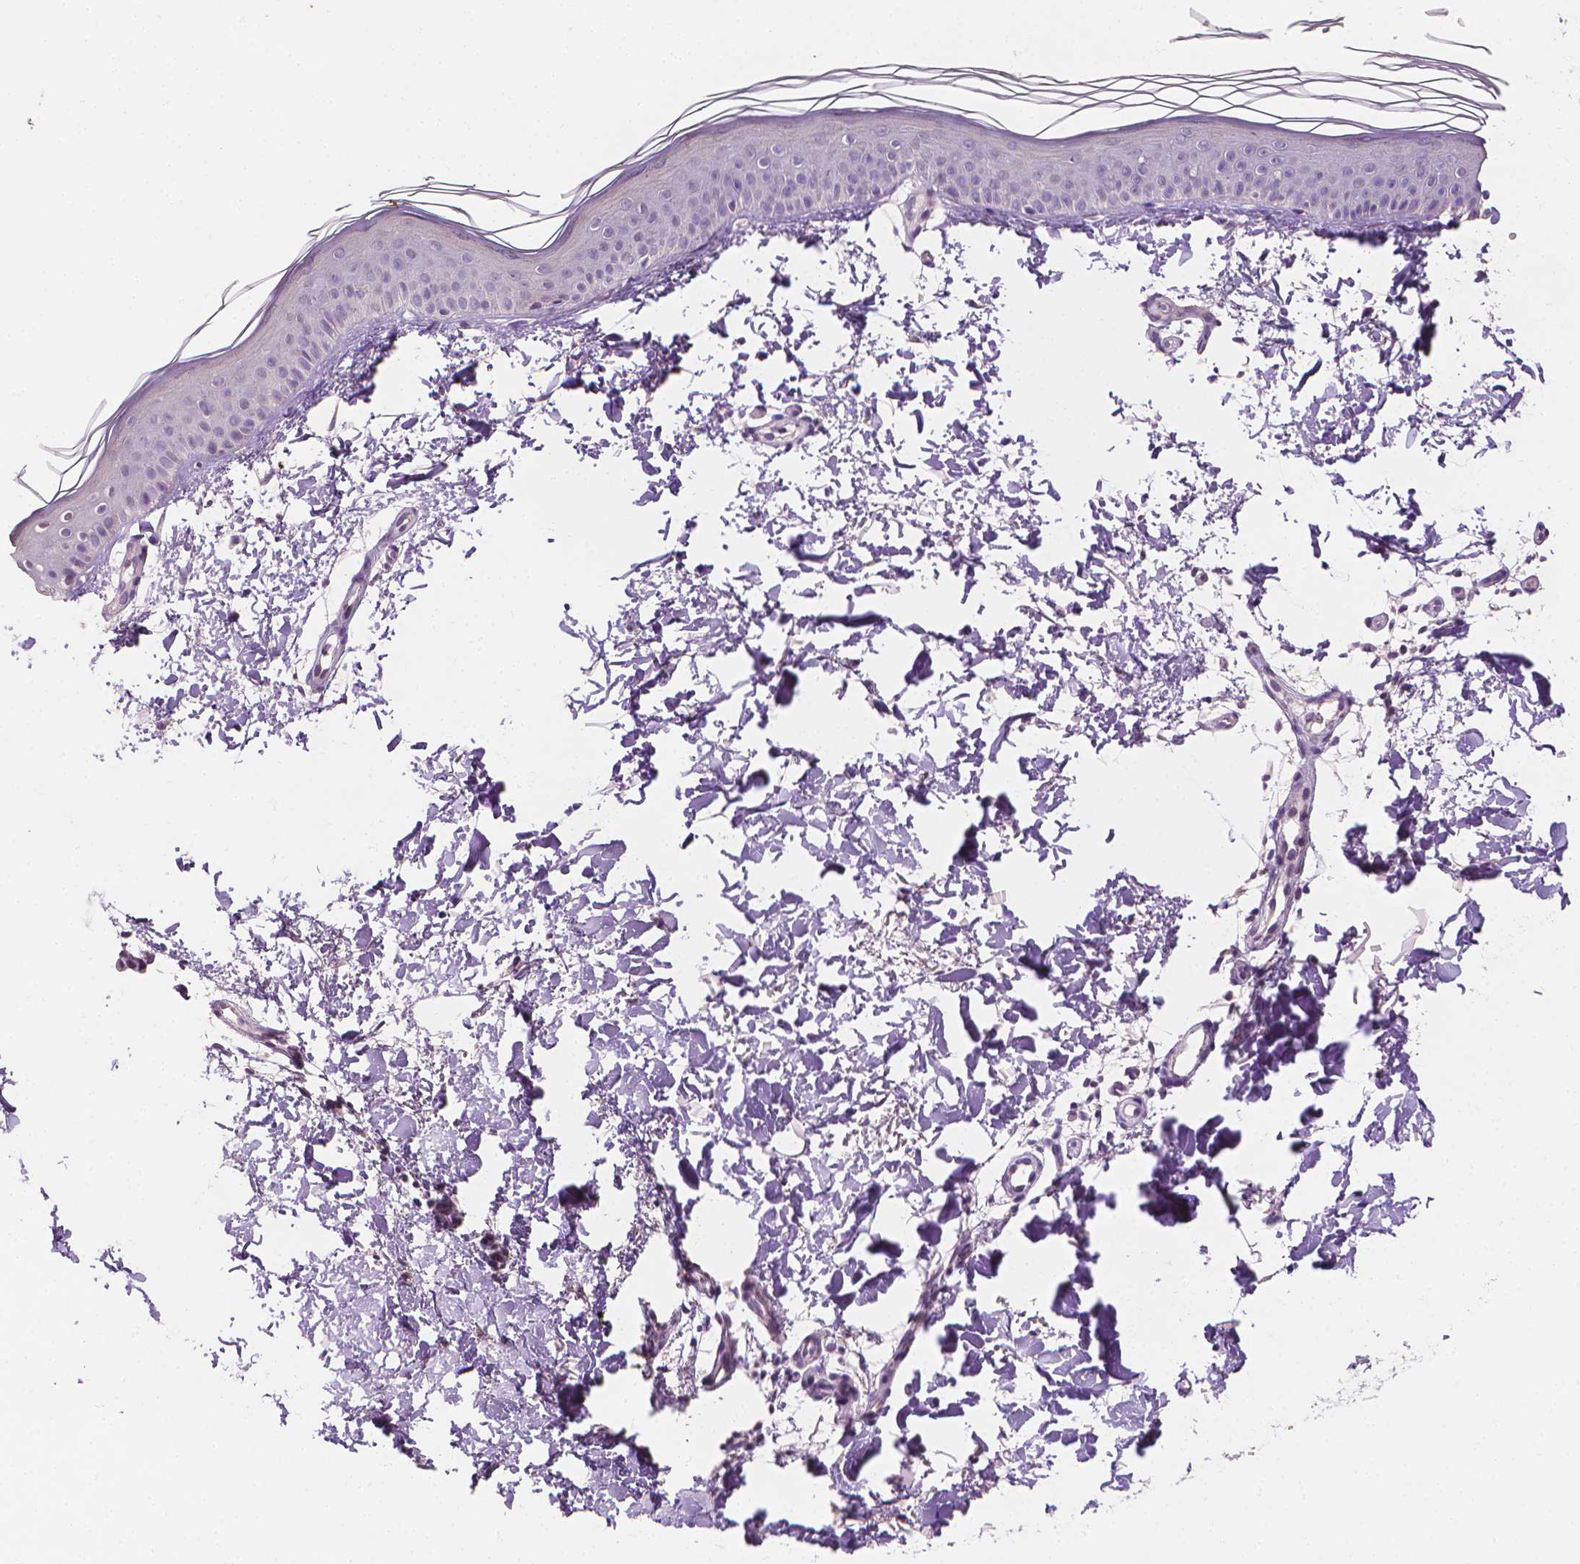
{"staining": {"intensity": "negative", "quantity": "none", "location": "none"}, "tissue": "skin", "cell_type": "Fibroblasts", "image_type": "normal", "snomed": [{"axis": "morphology", "description": "Normal tissue, NOS"}, {"axis": "topography", "description": "Skin"}], "caption": "The immunohistochemistry (IHC) image has no significant staining in fibroblasts of skin.", "gene": "FASN", "patient": {"sex": "female", "age": 62}}